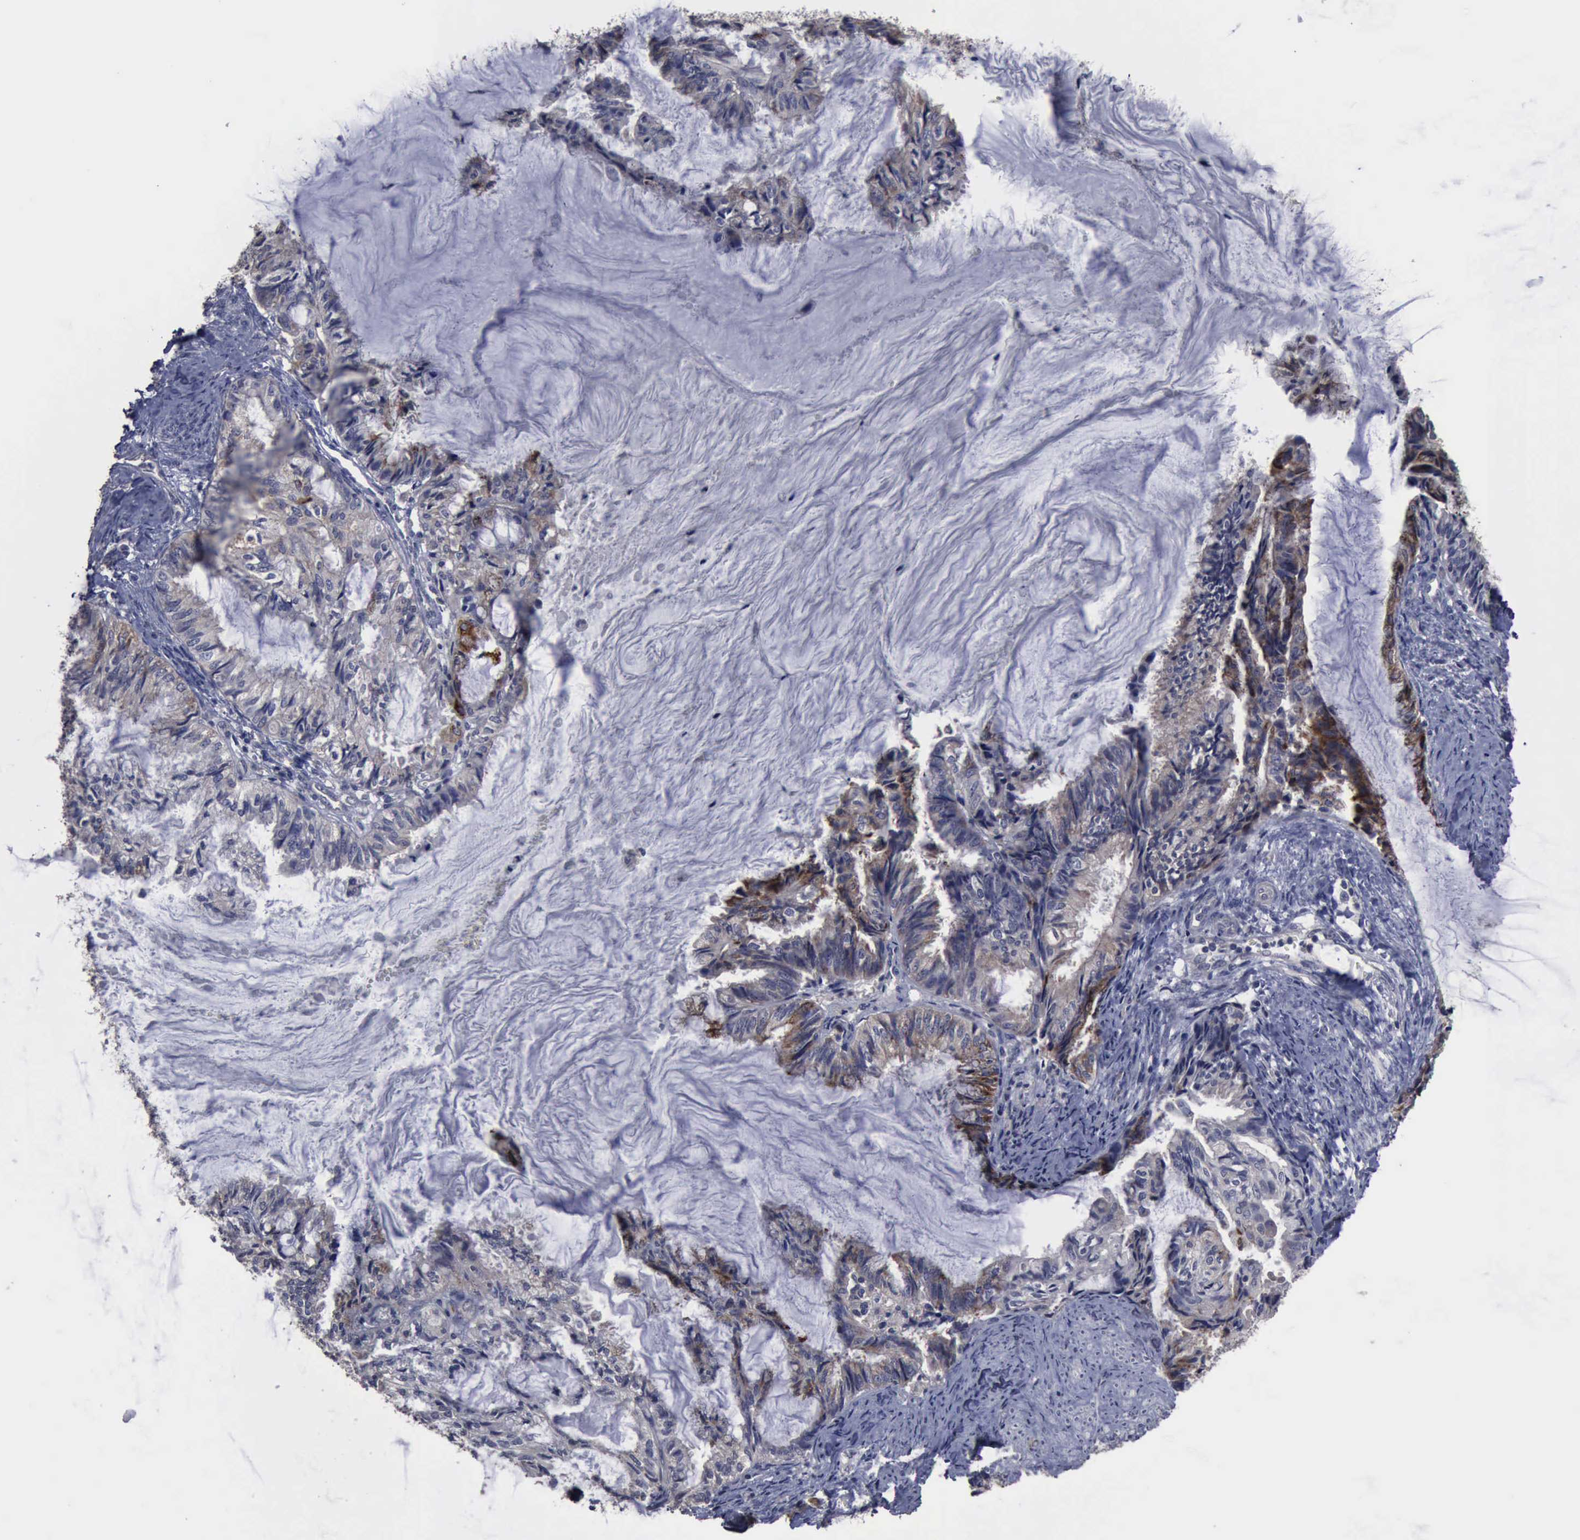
{"staining": {"intensity": "weak", "quantity": "<25%", "location": "cytoplasmic/membranous"}, "tissue": "endometrial cancer", "cell_type": "Tumor cells", "image_type": "cancer", "snomed": [{"axis": "morphology", "description": "Adenocarcinoma, NOS"}, {"axis": "topography", "description": "Endometrium"}], "caption": "Image shows no protein positivity in tumor cells of endometrial cancer tissue.", "gene": "CRKL", "patient": {"sex": "female", "age": 86}}